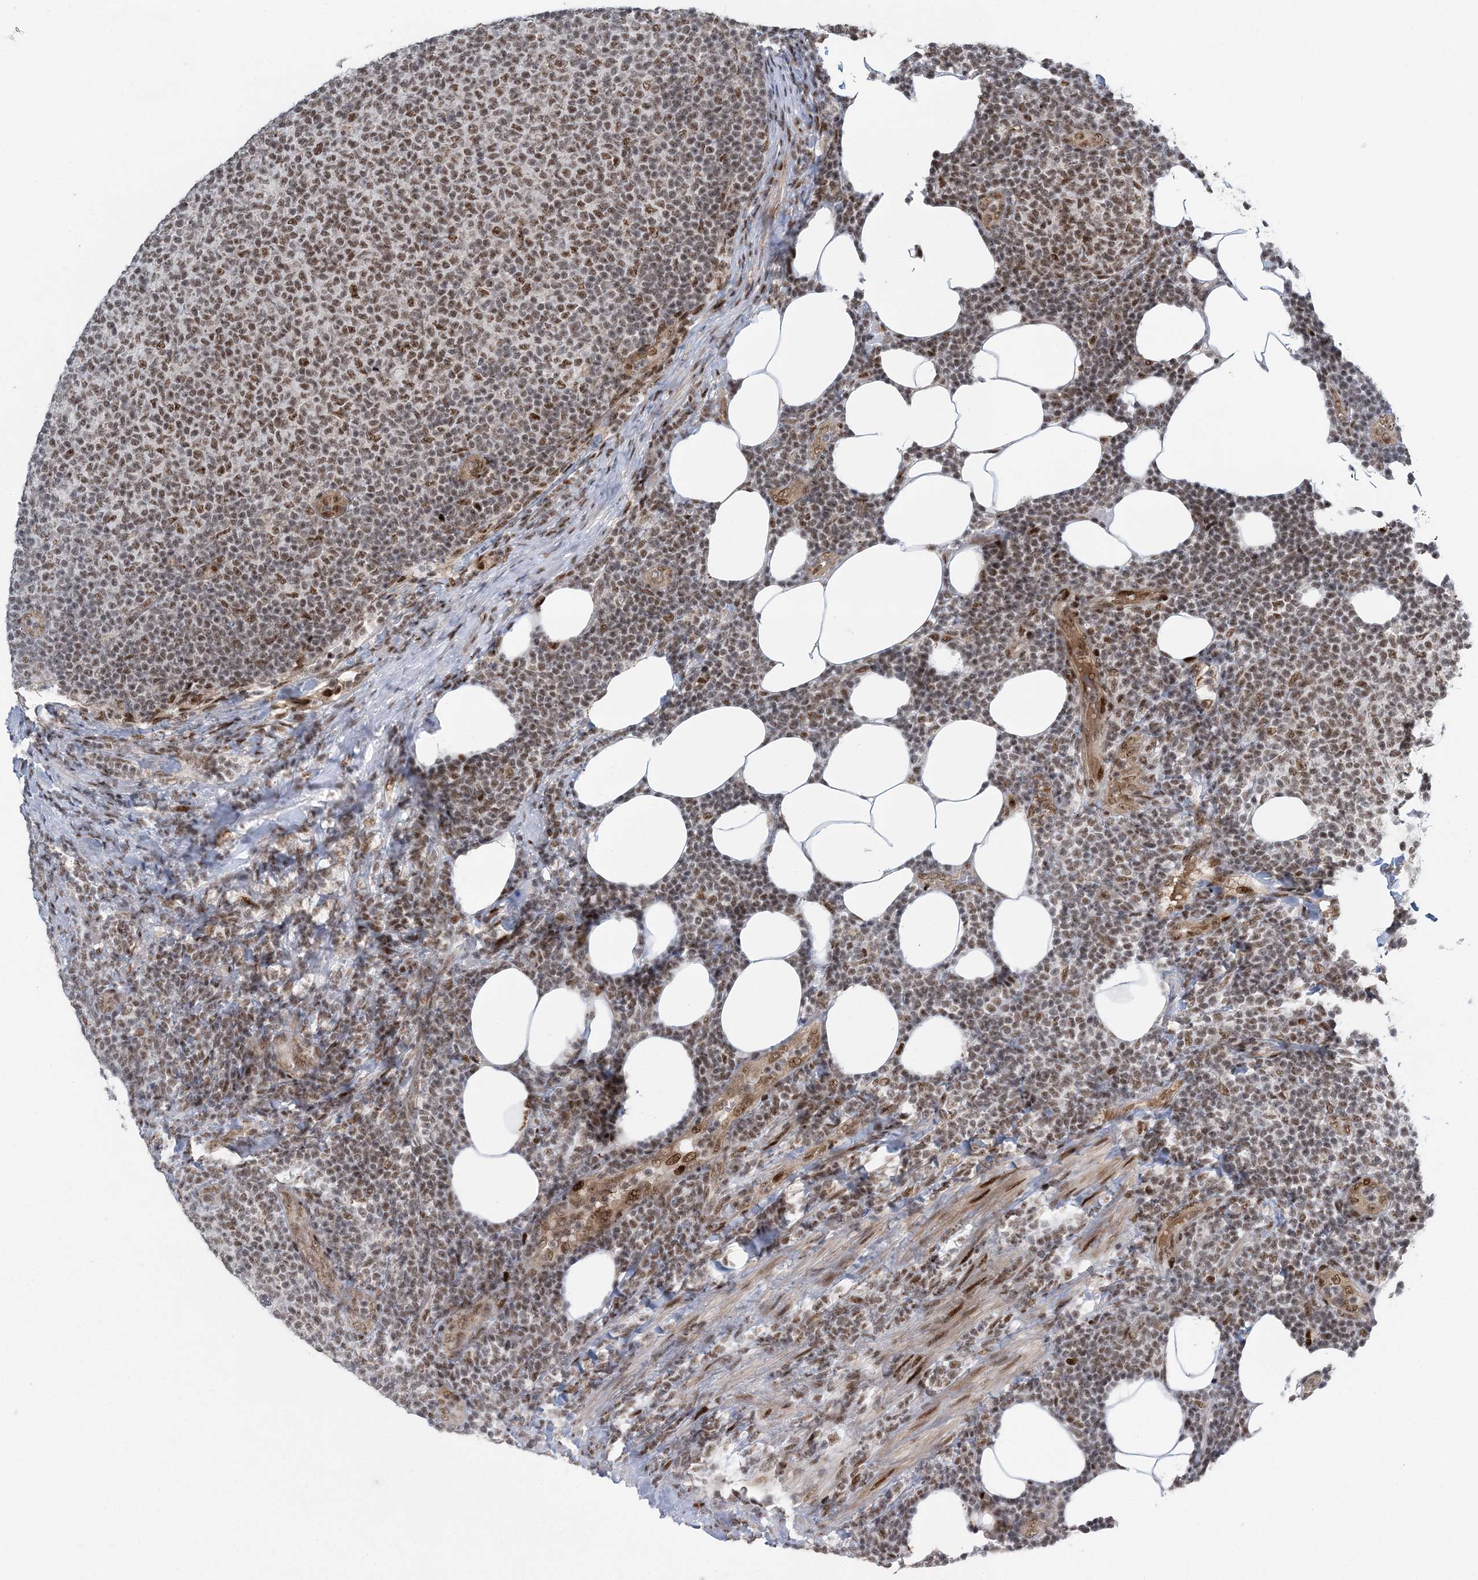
{"staining": {"intensity": "moderate", "quantity": ">75%", "location": "nuclear"}, "tissue": "lymphoma", "cell_type": "Tumor cells", "image_type": "cancer", "snomed": [{"axis": "morphology", "description": "Malignant lymphoma, non-Hodgkin's type, Low grade"}, {"axis": "topography", "description": "Lymph node"}], "caption": "Human low-grade malignant lymphoma, non-Hodgkin's type stained for a protein (brown) demonstrates moderate nuclear positive positivity in about >75% of tumor cells.", "gene": "CWC22", "patient": {"sex": "male", "age": 66}}